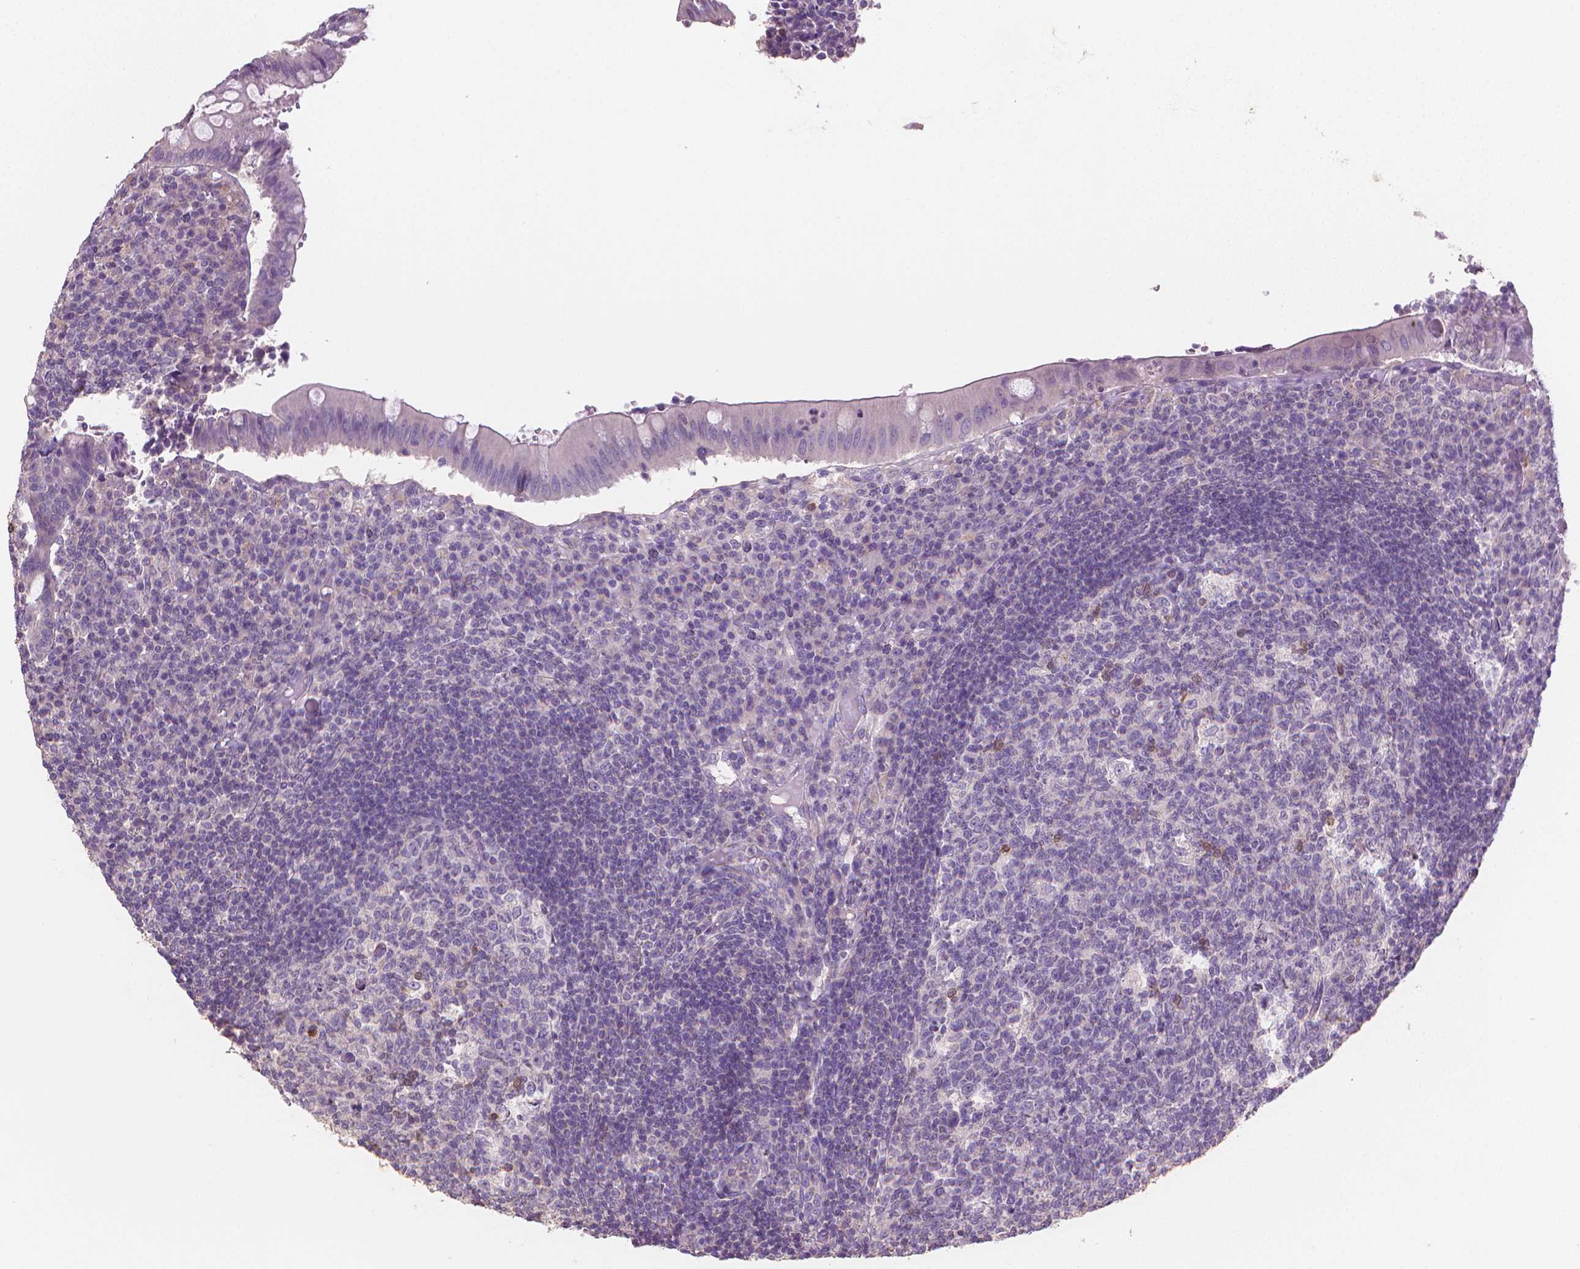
{"staining": {"intensity": "negative", "quantity": "none", "location": "none"}, "tissue": "appendix", "cell_type": "Glandular cells", "image_type": "normal", "snomed": [{"axis": "morphology", "description": "Normal tissue, NOS"}, {"axis": "topography", "description": "Appendix"}], "caption": "The immunohistochemistry (IHC) photomicrograph has no significant staining in glandular cells of appendix. (DAB immunohistochemistry (IHC), high magnification).", "gene": "CATIP", "patient": {"sex": "male", "age": 18}}